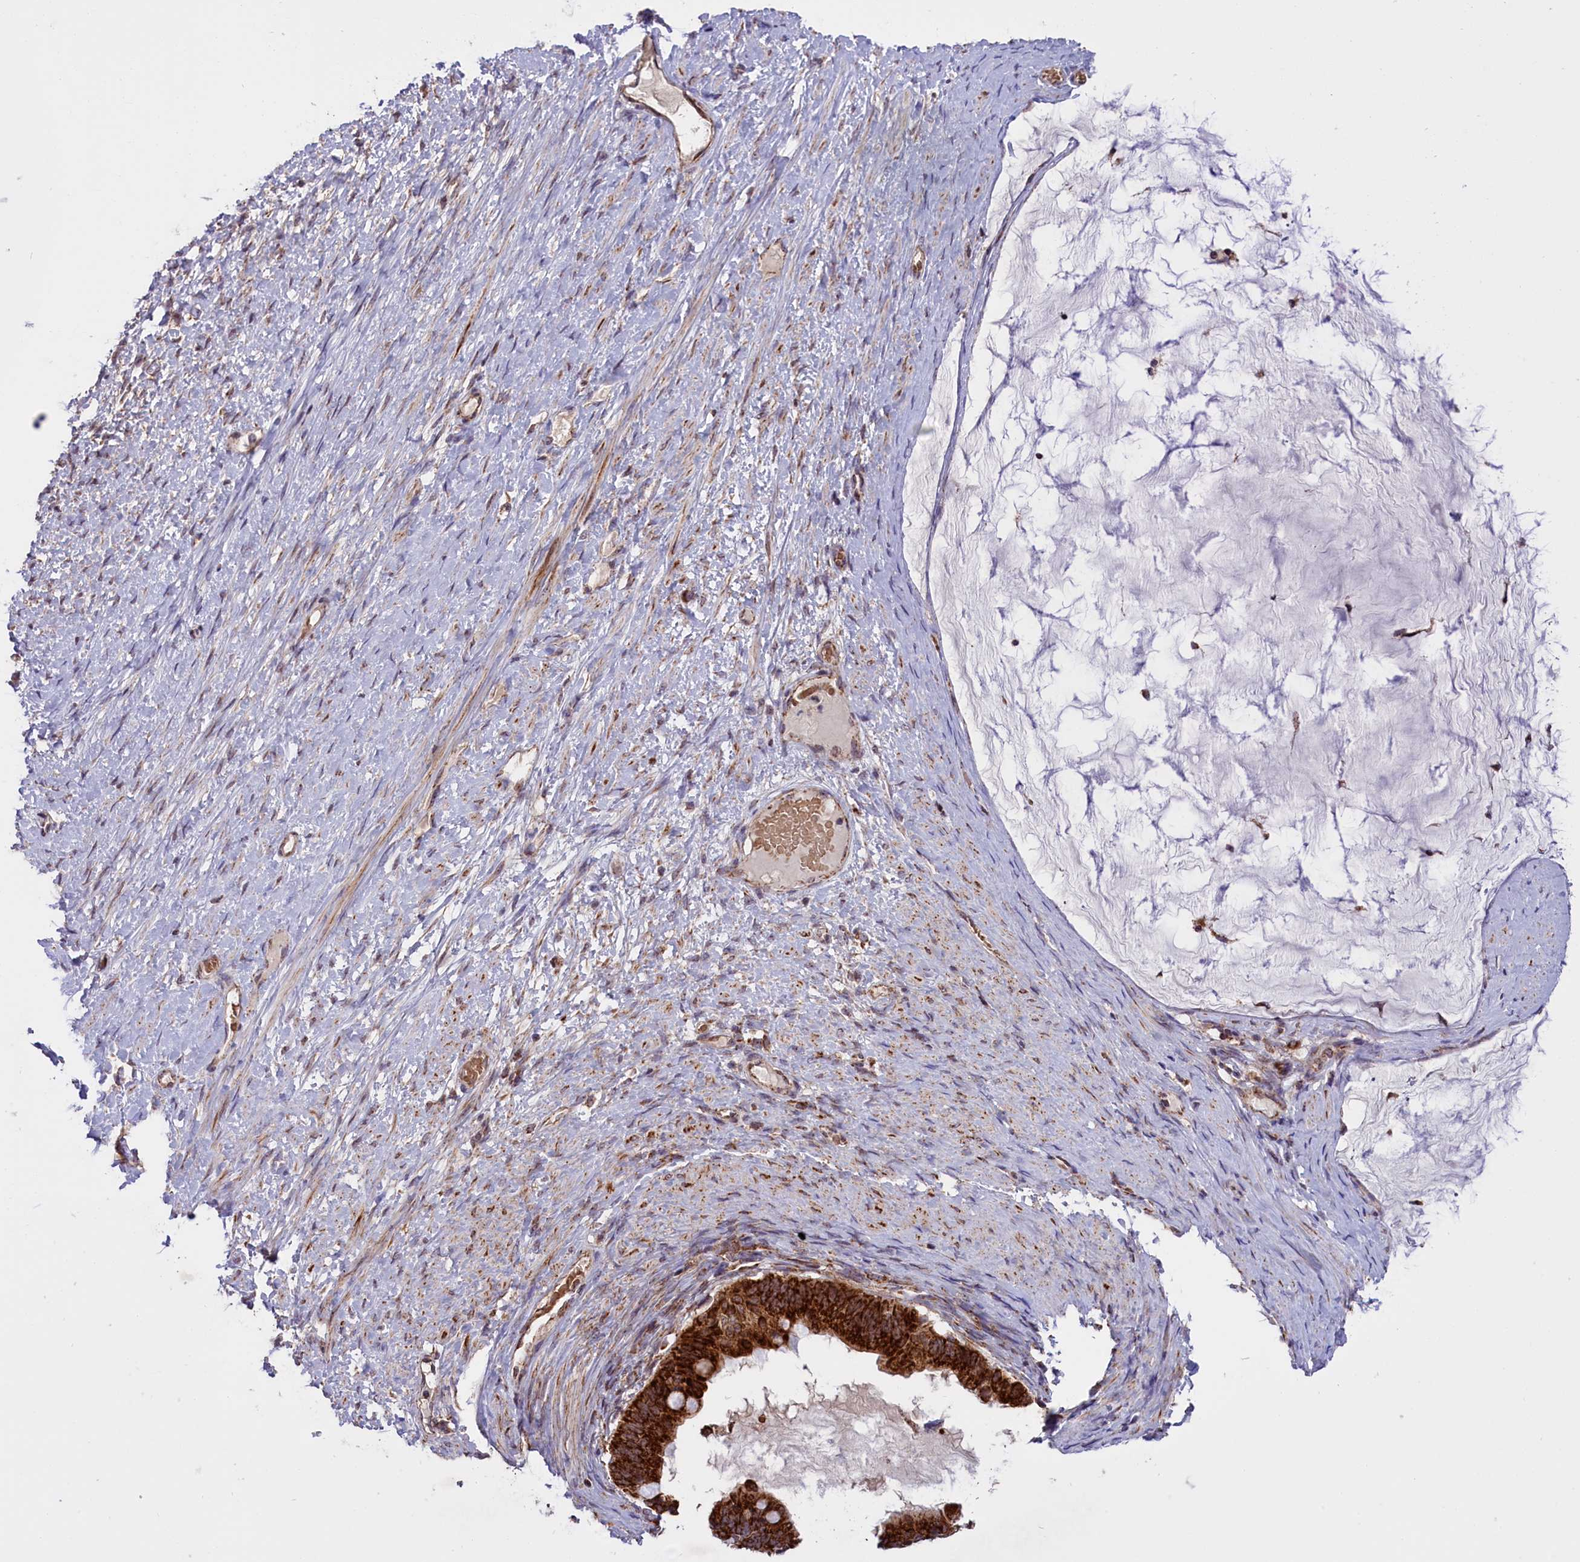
{"staining": {"intensity": "strong", "quantity": ">75%", "location": "cytoplasmic/membranous"}, "tissue": "ovarian cancer", "cell_type": "Tumor cells", "image_type": "cancer", "snomed": [{"axis": "morphology", "description": "Cystadenocarcinoma, mucinous, NOS"}, {"axis": "topography", "description": "Ovary"}], "caption": "Immunohistochemistry of ovarian cancer shows high levels of strong cytoplasmic/membranous staining in about >75% of tumor cells.", "gene": "NDUFS5", "patient": {"sex": "female", "age": 61}}